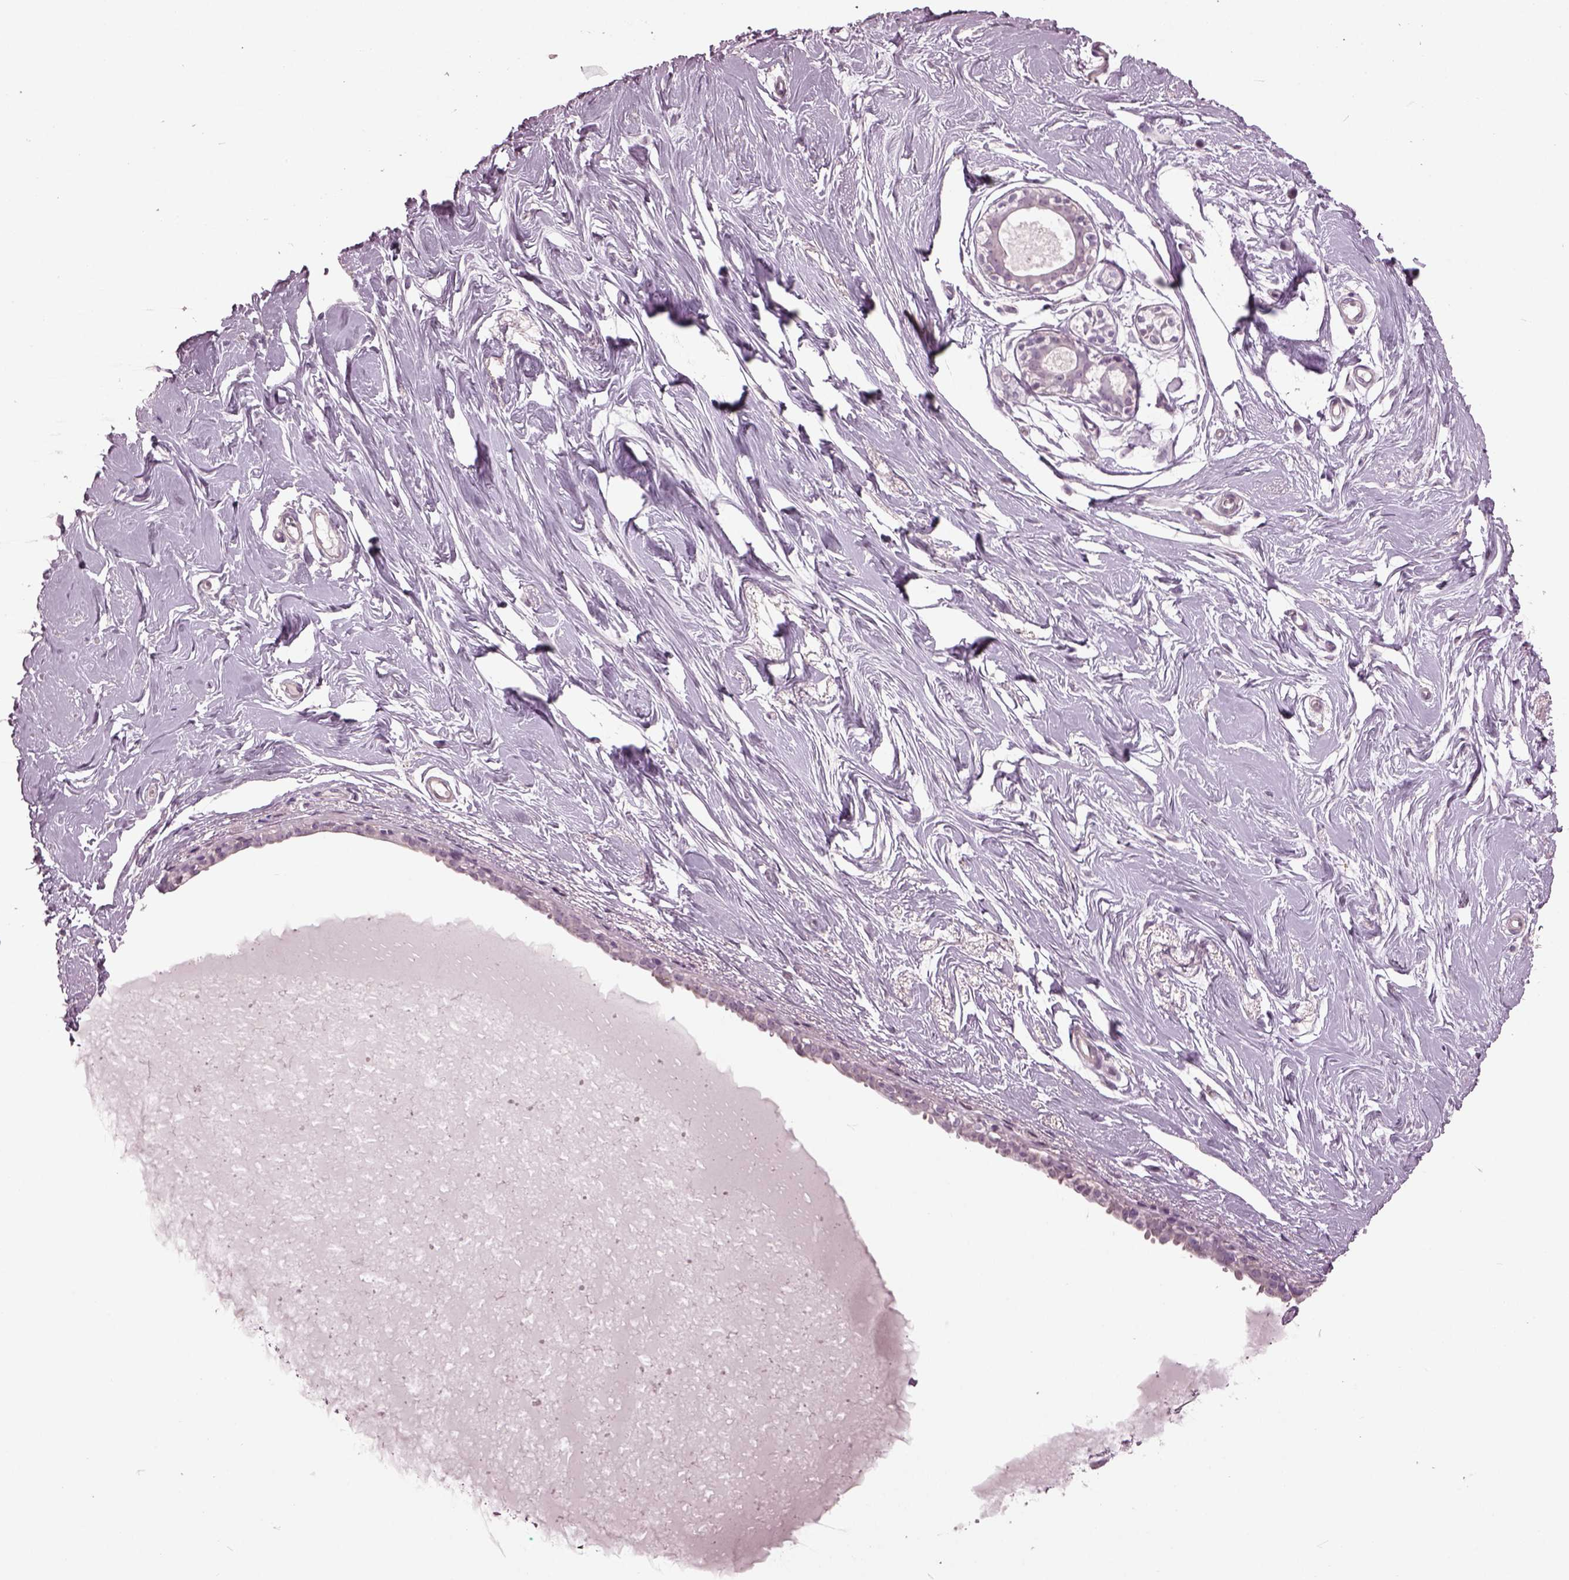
{"staining": {"intensity": "negative", "quantity": "none", "location": "none"}, "tissue": "breast", "cell_type": "Adipocytes", "image_type": "normal", "snomed": [{"axis": "morphology", "description": "Normal tissue, NOS"}, {"axis": "topography", "description": "Breast"}], "caption": "Photomicrograph shows no significant protein staining in adipocytes of benign breast. (DAB immunohistochemistry (IHC) with hematoxylin counter stain).", "gene": "GAL", "patient": {"sex": "female", "age": 49}}